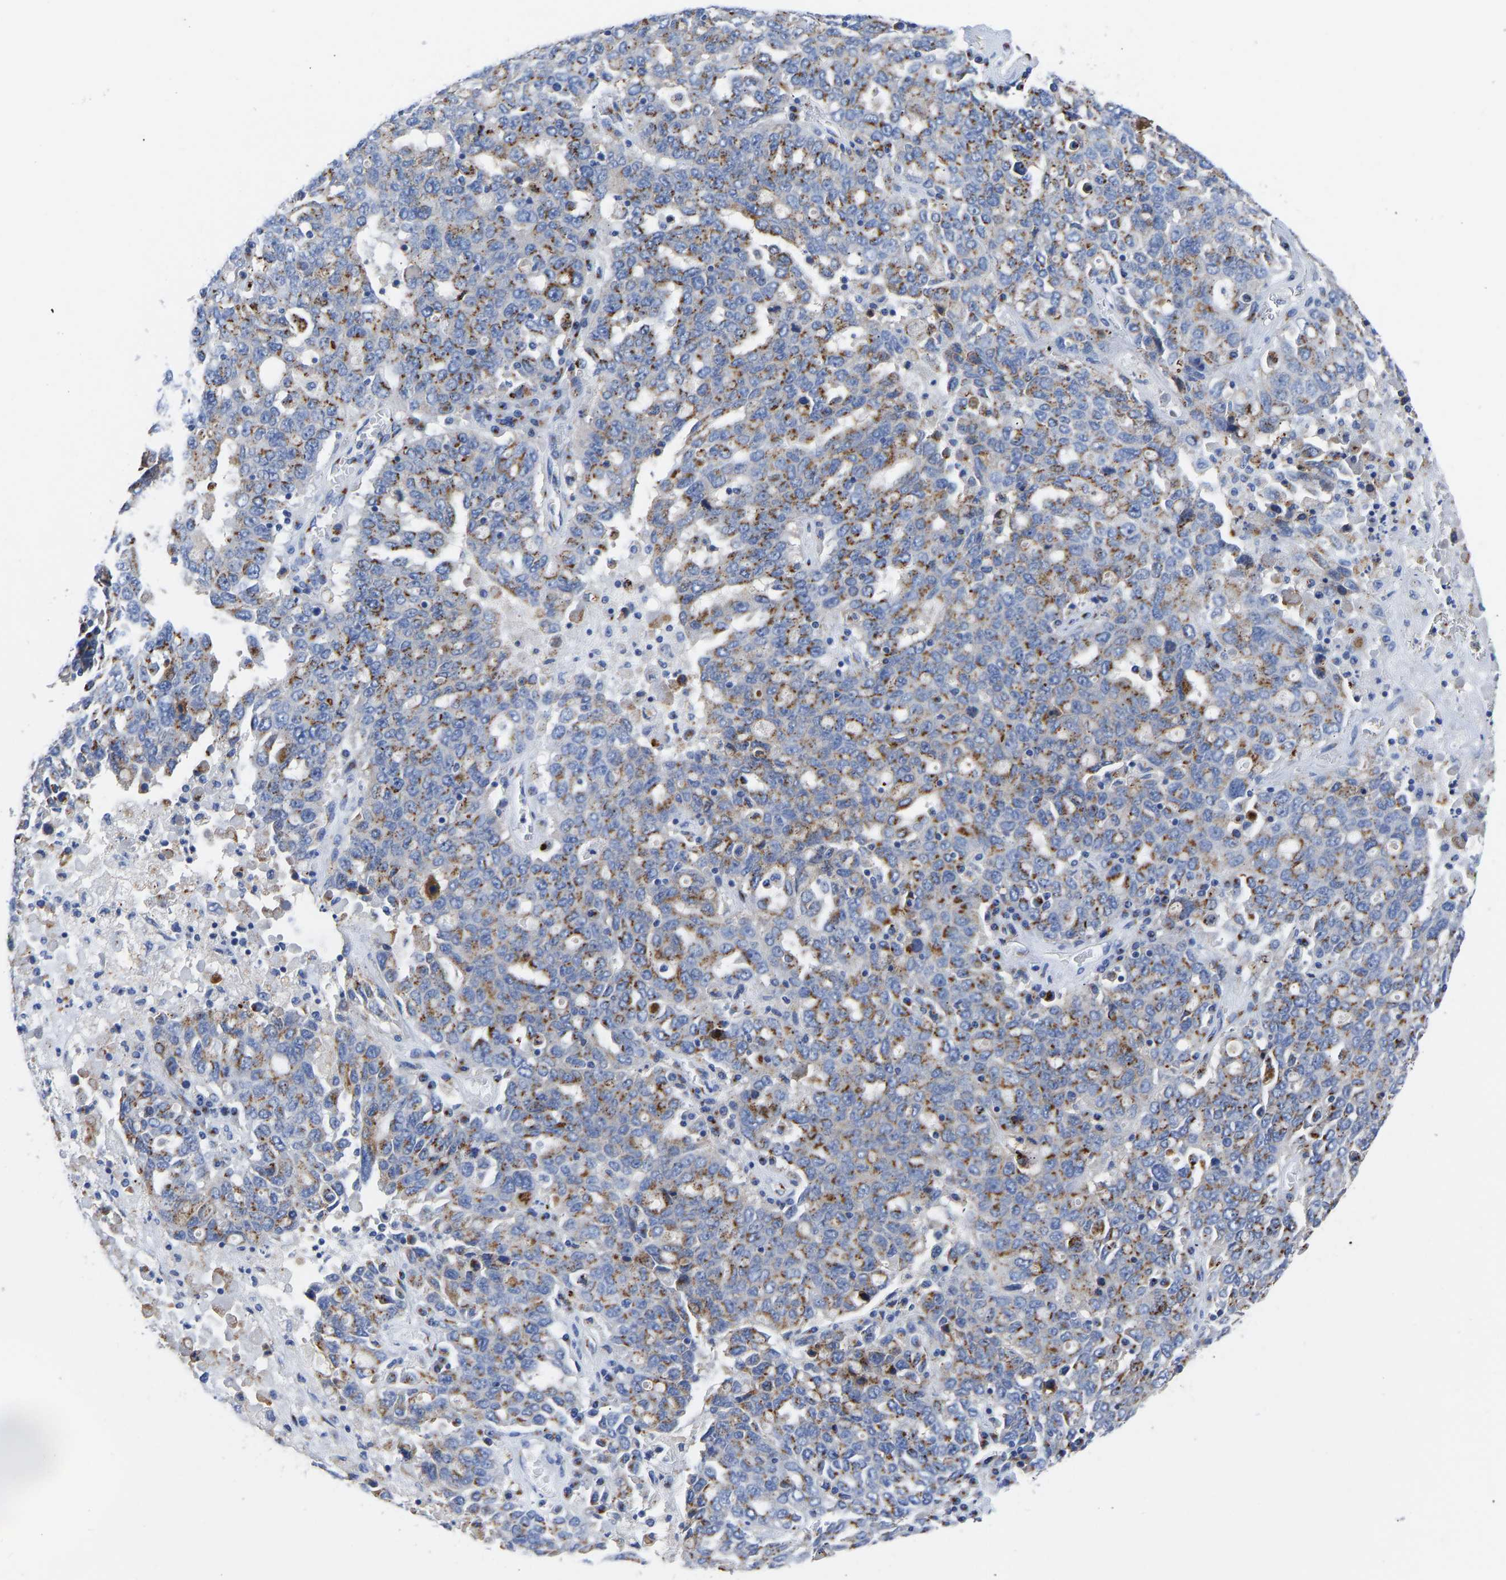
{"staining": {"intensity": "moderate", "quantity": ">75%", "location": "cytoplasmic/membranous"}, "tissue": "ovarian cancer", "cell_type": "Tumor cells", "image_type": "cancer", "snomed": [{"axis": "morphology", "description": "Carcinoma, endometroid"}, {"axis": "topography", "description": "Ovary"}], "caption": "Protein staining of endometroid carcinoma (ovarian) tissue reveals moderate cytoplasmic/membranous expression in about >75% of tumor cells.", "gene": "TMEM87A", "patient": {"sex": "female", "age": 62}}